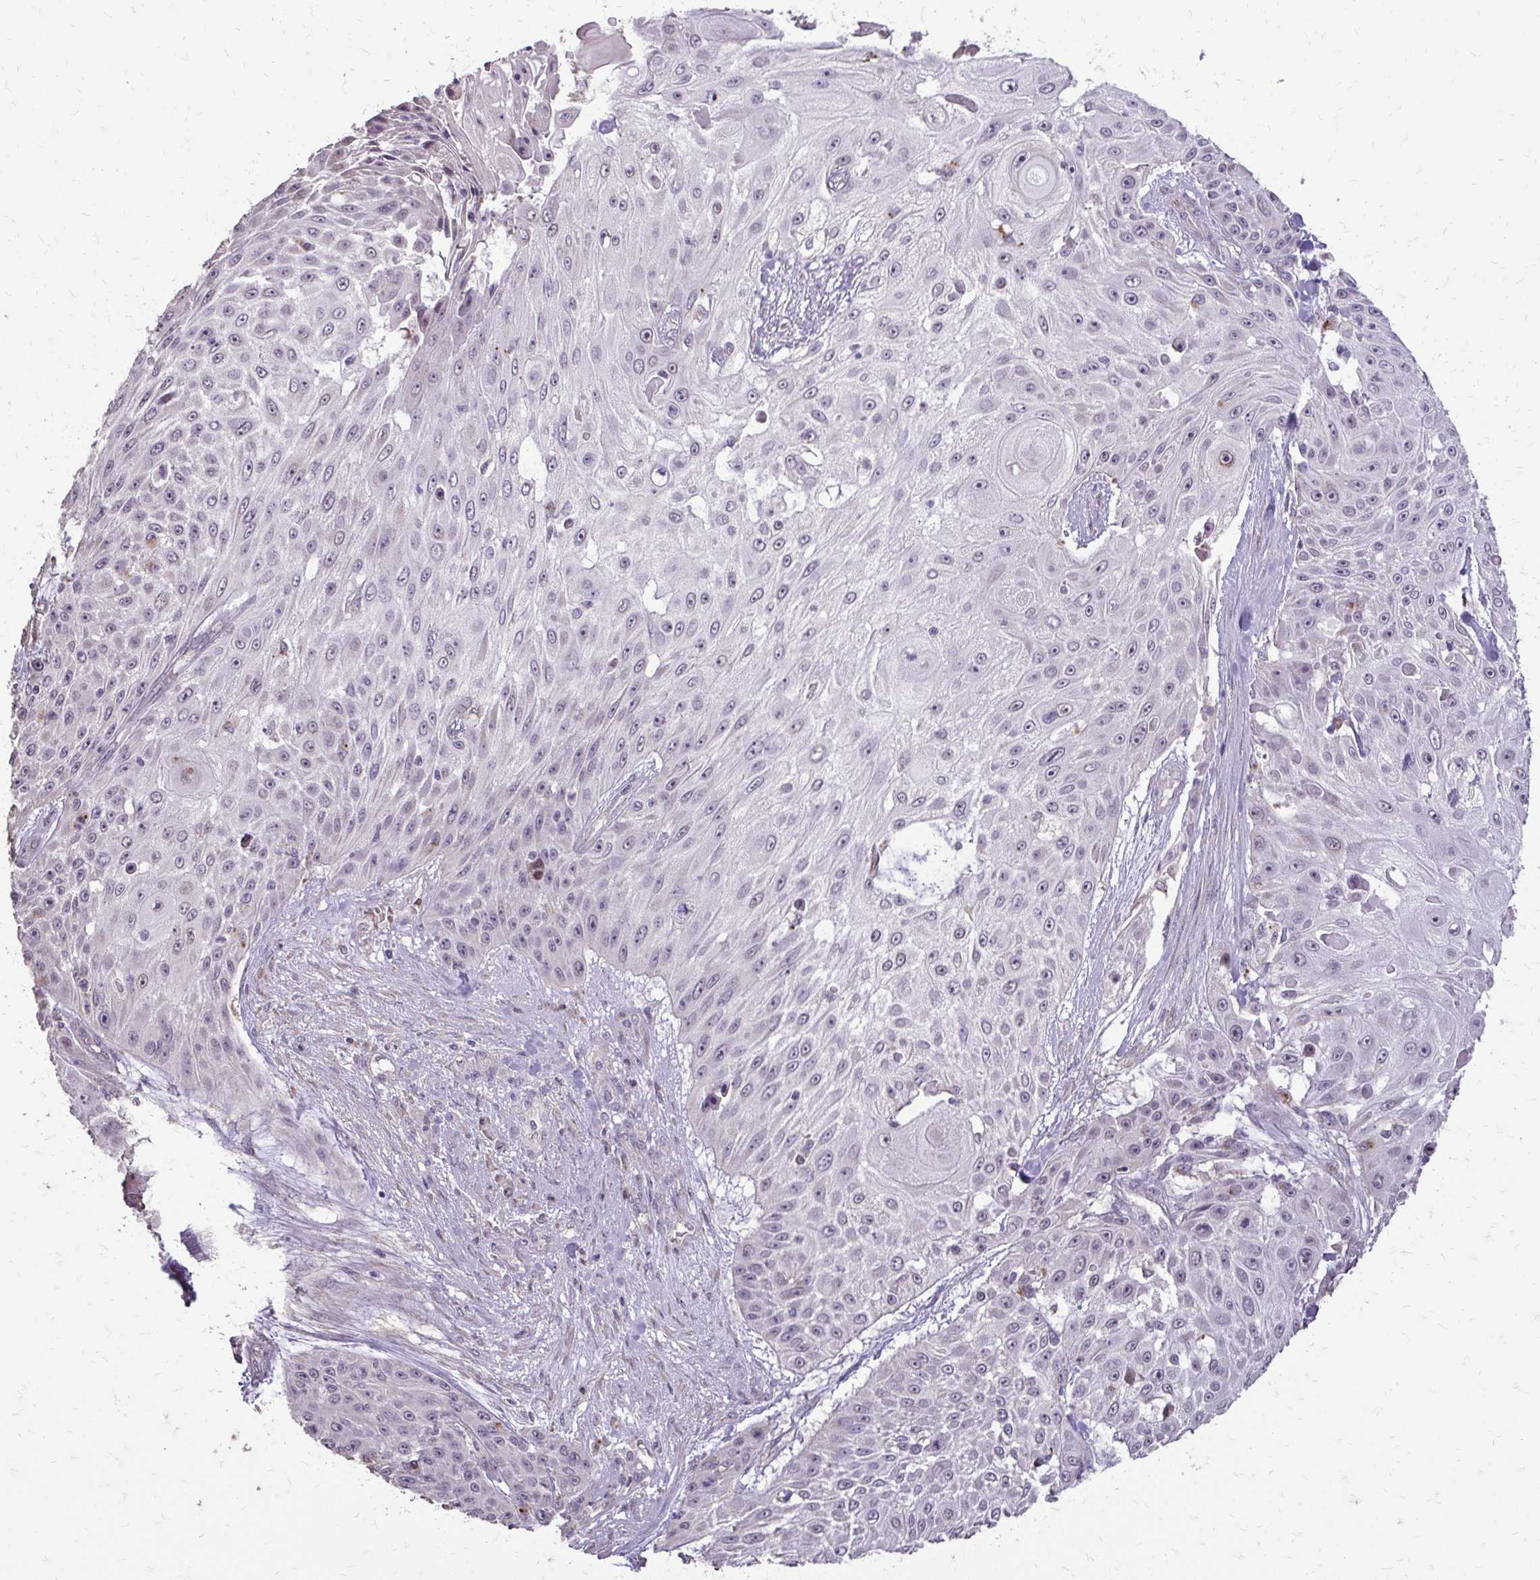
{"staining": {"intensity": "negative", "quantity": "none", "location": "none"}, "tissue": "skin cancer", "cell_type": "Tumor cells", "image_type": "cancer", "snomed": [{"axis": "morphology", "description": "Squamous cell carcinoma, NOS"}, {"axis": "topography", "description": "Skin"}], "caption": "The photomicrograph shows no staining of tumor cells in skin cancer (squamous cell carcinoma).", "gene": "MYORG", "patient": {"sex": "female", "age": 86}}